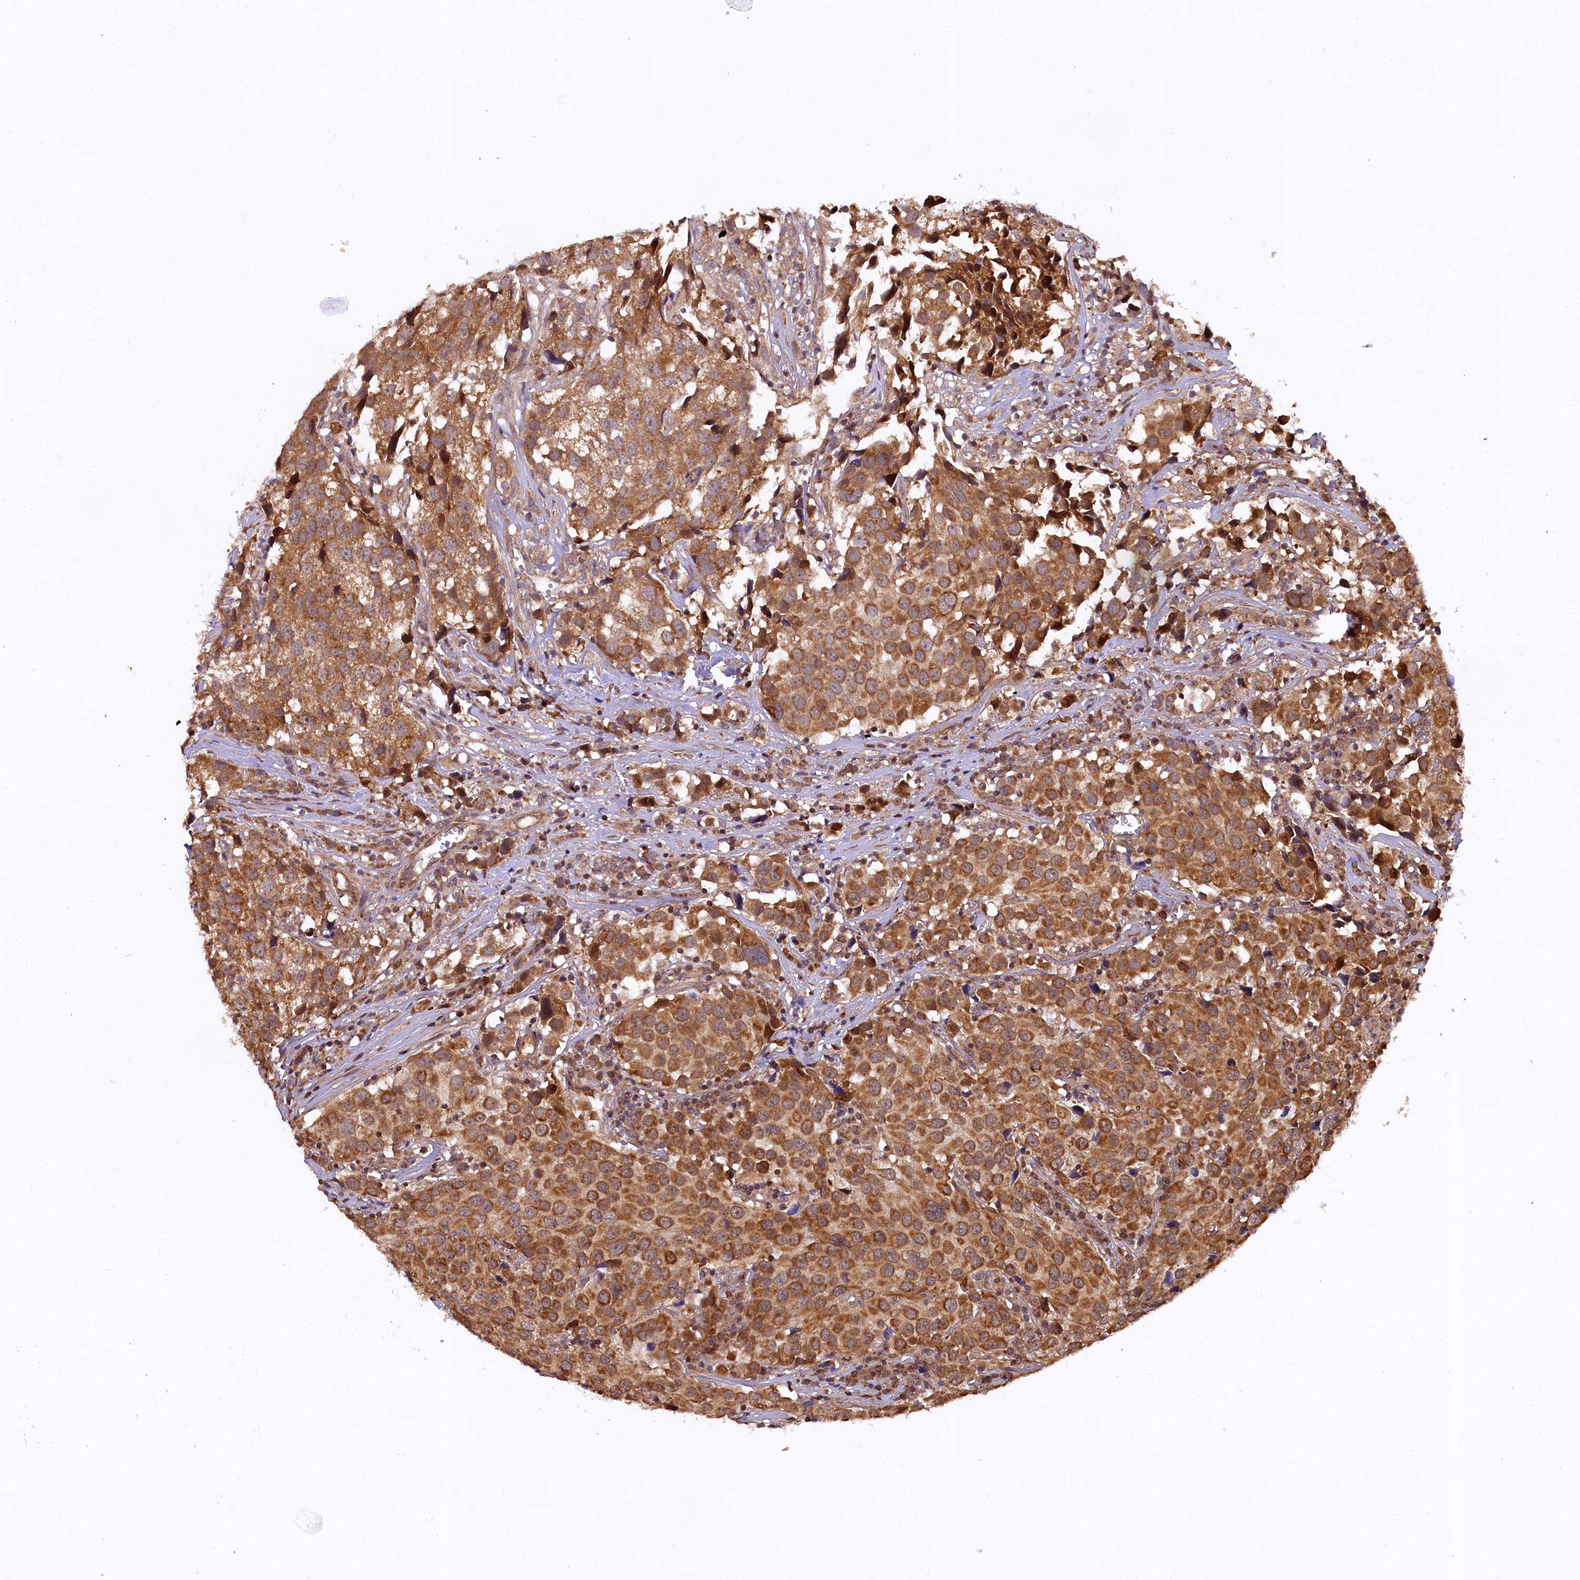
{"staining": {"intensity": "moderate", "quantity": ">75%", "location": "cytoplasmic/membranous"}, "tissue": "urothelial cancer", "cell_type": "Tumor cells", "image_type": "cancer", "snomed": [{"axis": "morphology", "description": "Urothelial carcinoma, High grade"}, {"axis": "topography", "description": "Urinary bladder"}], "caption": "Urothelial cancer tissue shows moderate cytoplasmic/membranous expression in about >75% of tumor cells", "gene": "DOHH", "patient": {"sex": "female", "age": 75}}